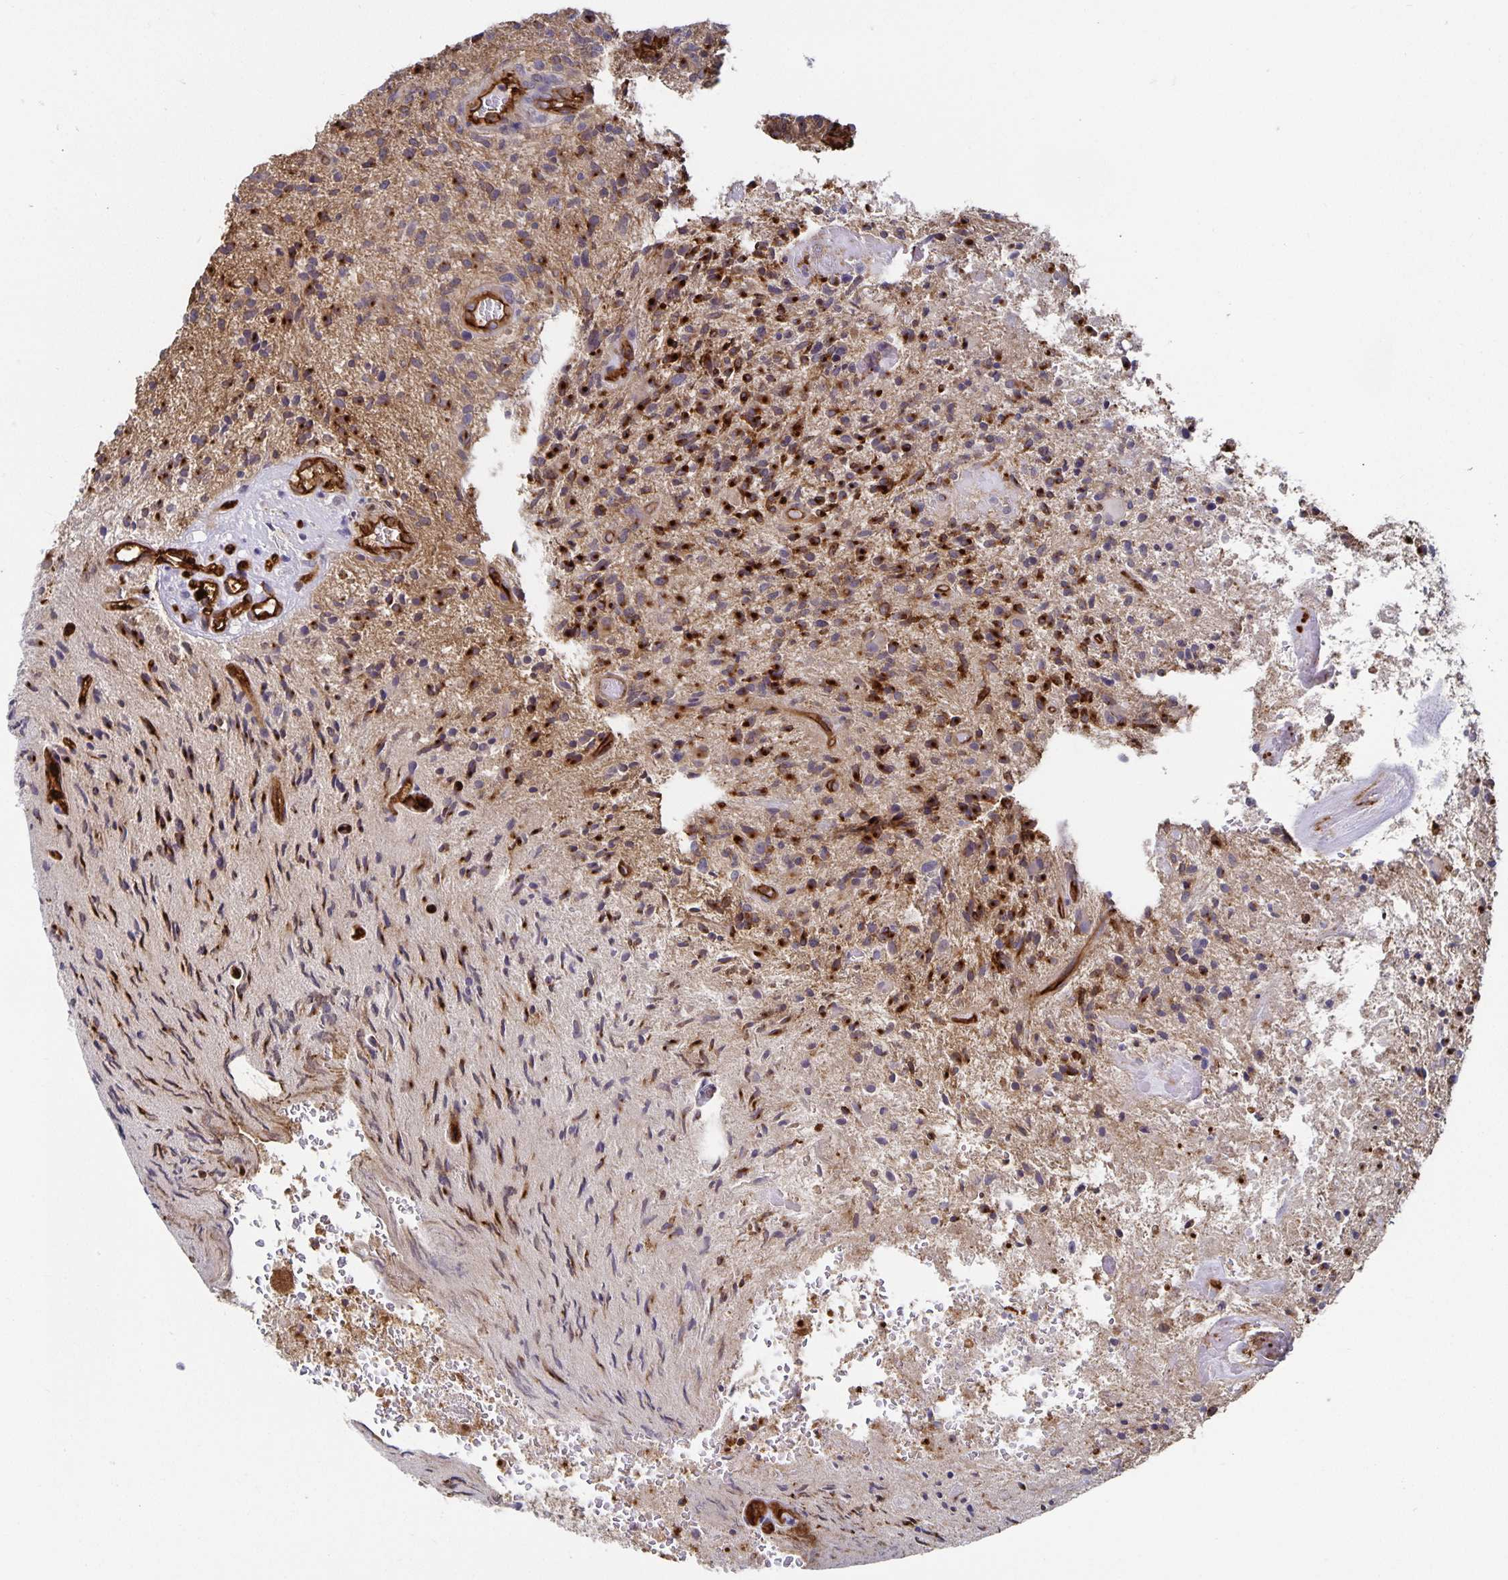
{"staining": {"intensity": "strong", "quantity": "25%-75%", "location": "cytoplasmic/membranous"}, "tissue": "glioma", "cell_type": "Tumor cells", "image_type": "cancer", "snomed": [{"axis": "morphology", "description": "Glioma, malignant, High grade"}, {"axis": "topography", "description": "Brain"}], "caption": "Immunohistochemical staining of malignant glioma (high-grade) exhibits high levels of strong cytoplasmic/membranous expression in about 25%-75% of tumor cells.", "gene": "PODXL", "patient": {"sex": "male", "age": 55}}